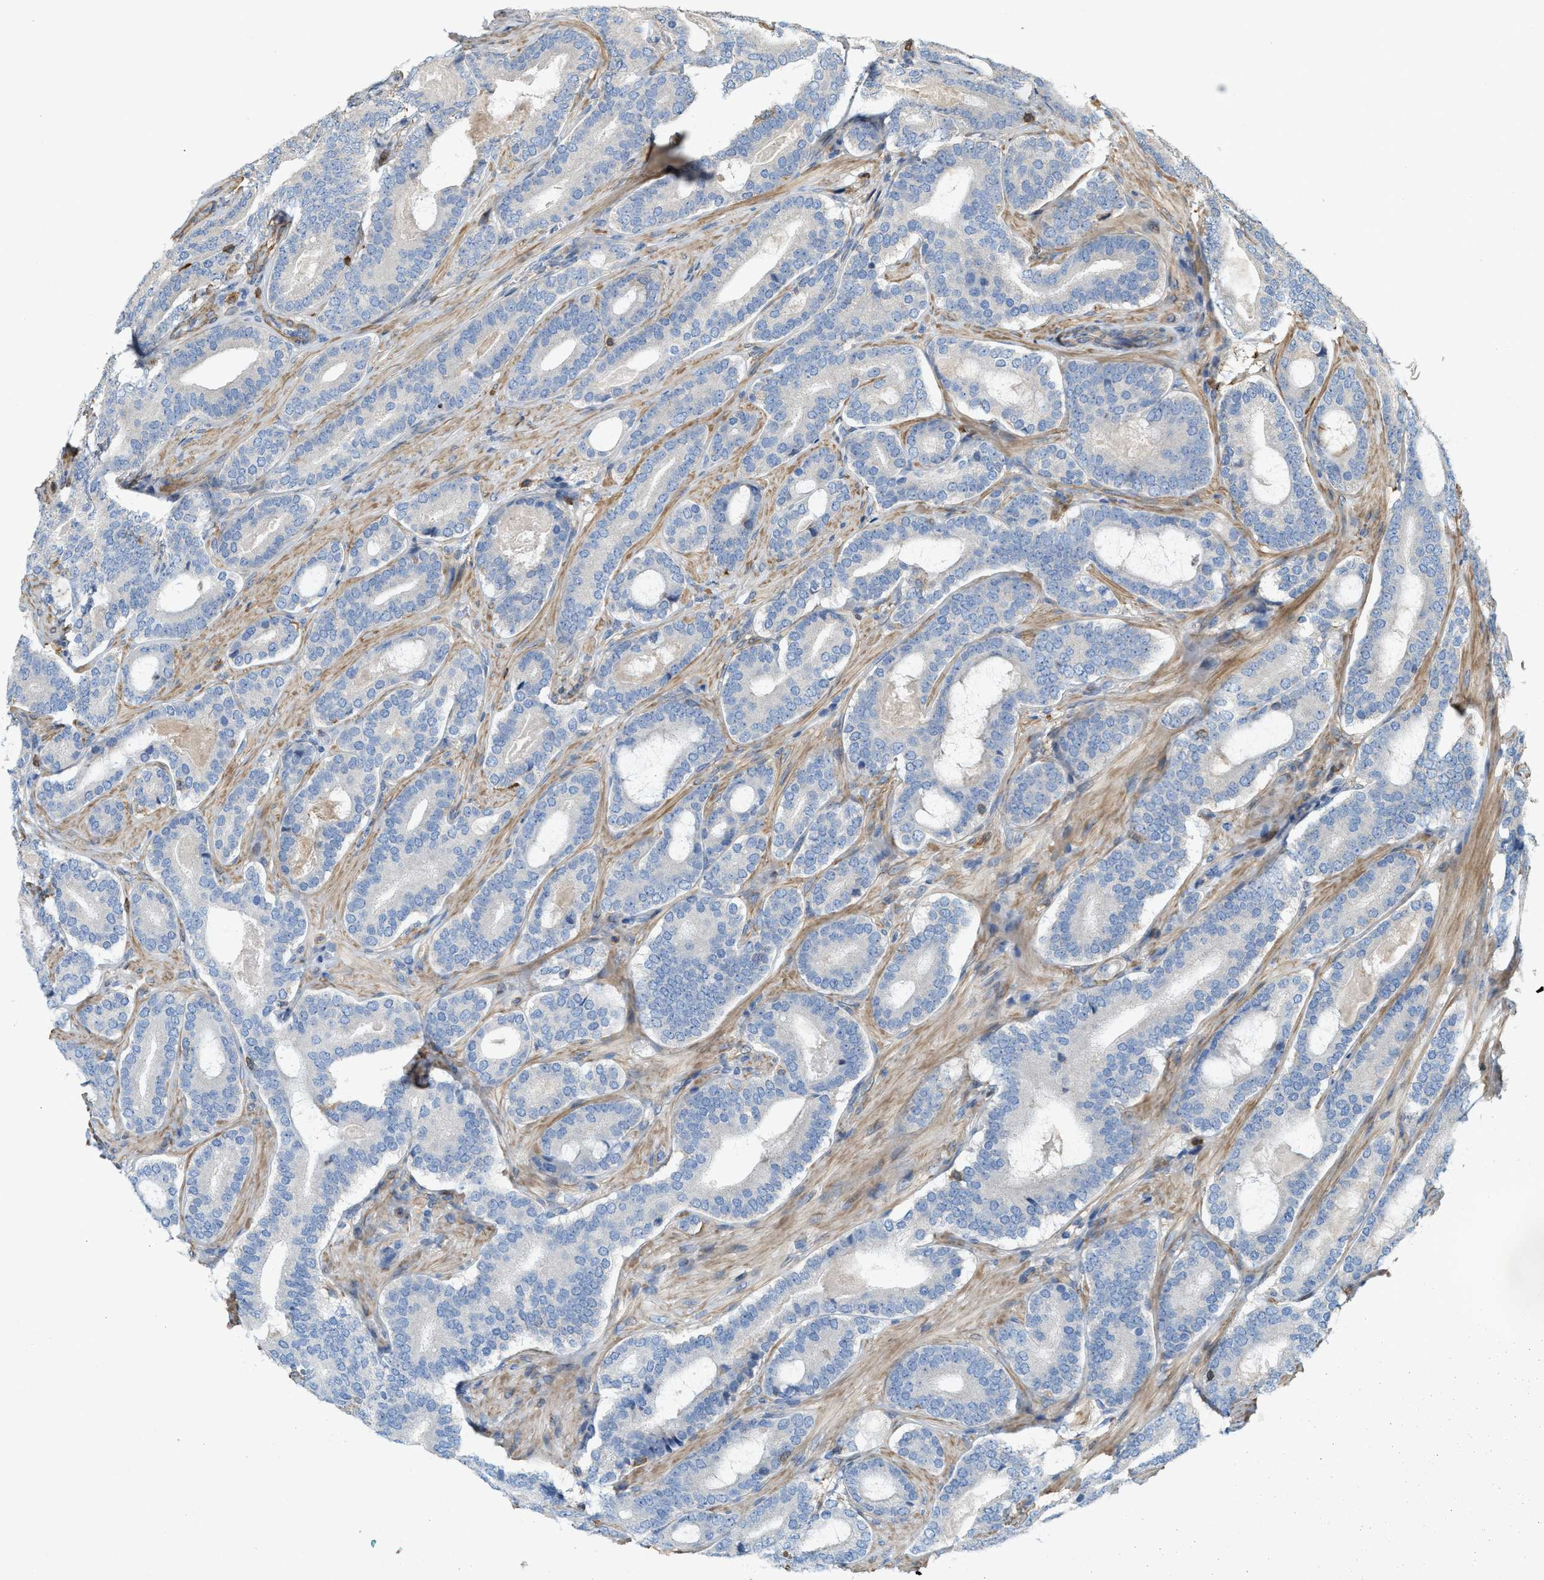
{"staining": {"intensity": "negative", "quantity": "none", "location": "none"}, "tissue": "prostate cancer", "cell_type": "Tumor cells", "image_type": "cancer", "snomed": [{"axis": "morphology", "description": "Adenocarcinoma, High grade"}, {"axis": "topography", "description": "Prostate"}], "caption": "IHC photomicrograph of prostate cancer stained for a protein (brown), which displays no positivity in tumor cells.", "gene": "SERPINB5", "patient": {"sex": "male", "age": 60}}